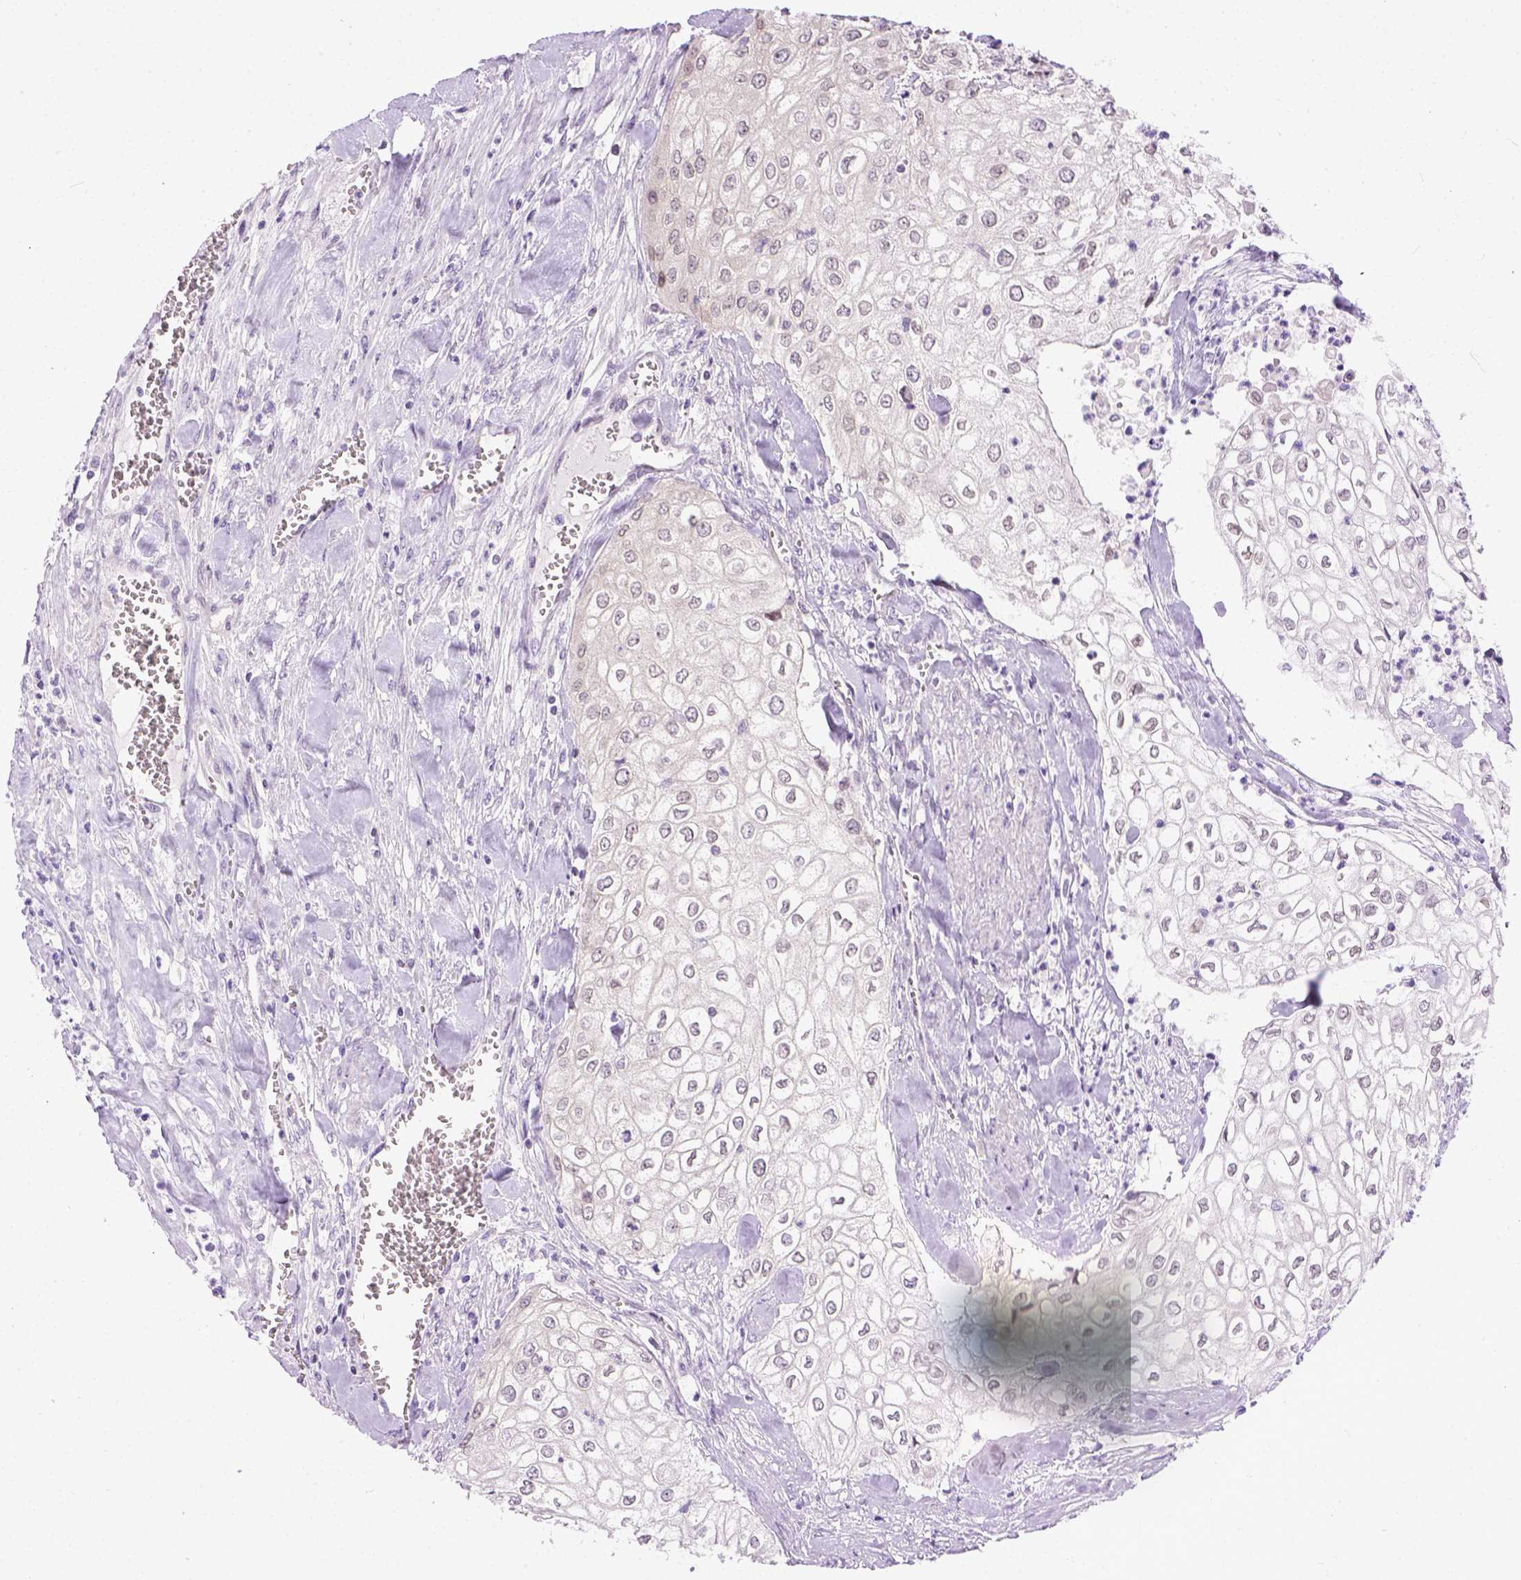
{"staining": {"intensity": "negative", "quantity": "none", "location": "none"}, "tissue": "urothelial cancer", "cell_type": "Tumor cells", "image_type": "cancer", "snomed": [{"axis": "morphology", "description": "Urothelial carcinoma, High grade"}, {"axis": "topography", "description": "Urinary bladder"}], "caption": "Immunohistochemistry photomicrograph of neoplastic tissue: human urothelial cancer stained with DAB demonstrates no significant protein positivity in tumor cells. Nuclei are stained in blue.", "gene": "FAM184B", "patient": {"sex": "male", "age": 62}}